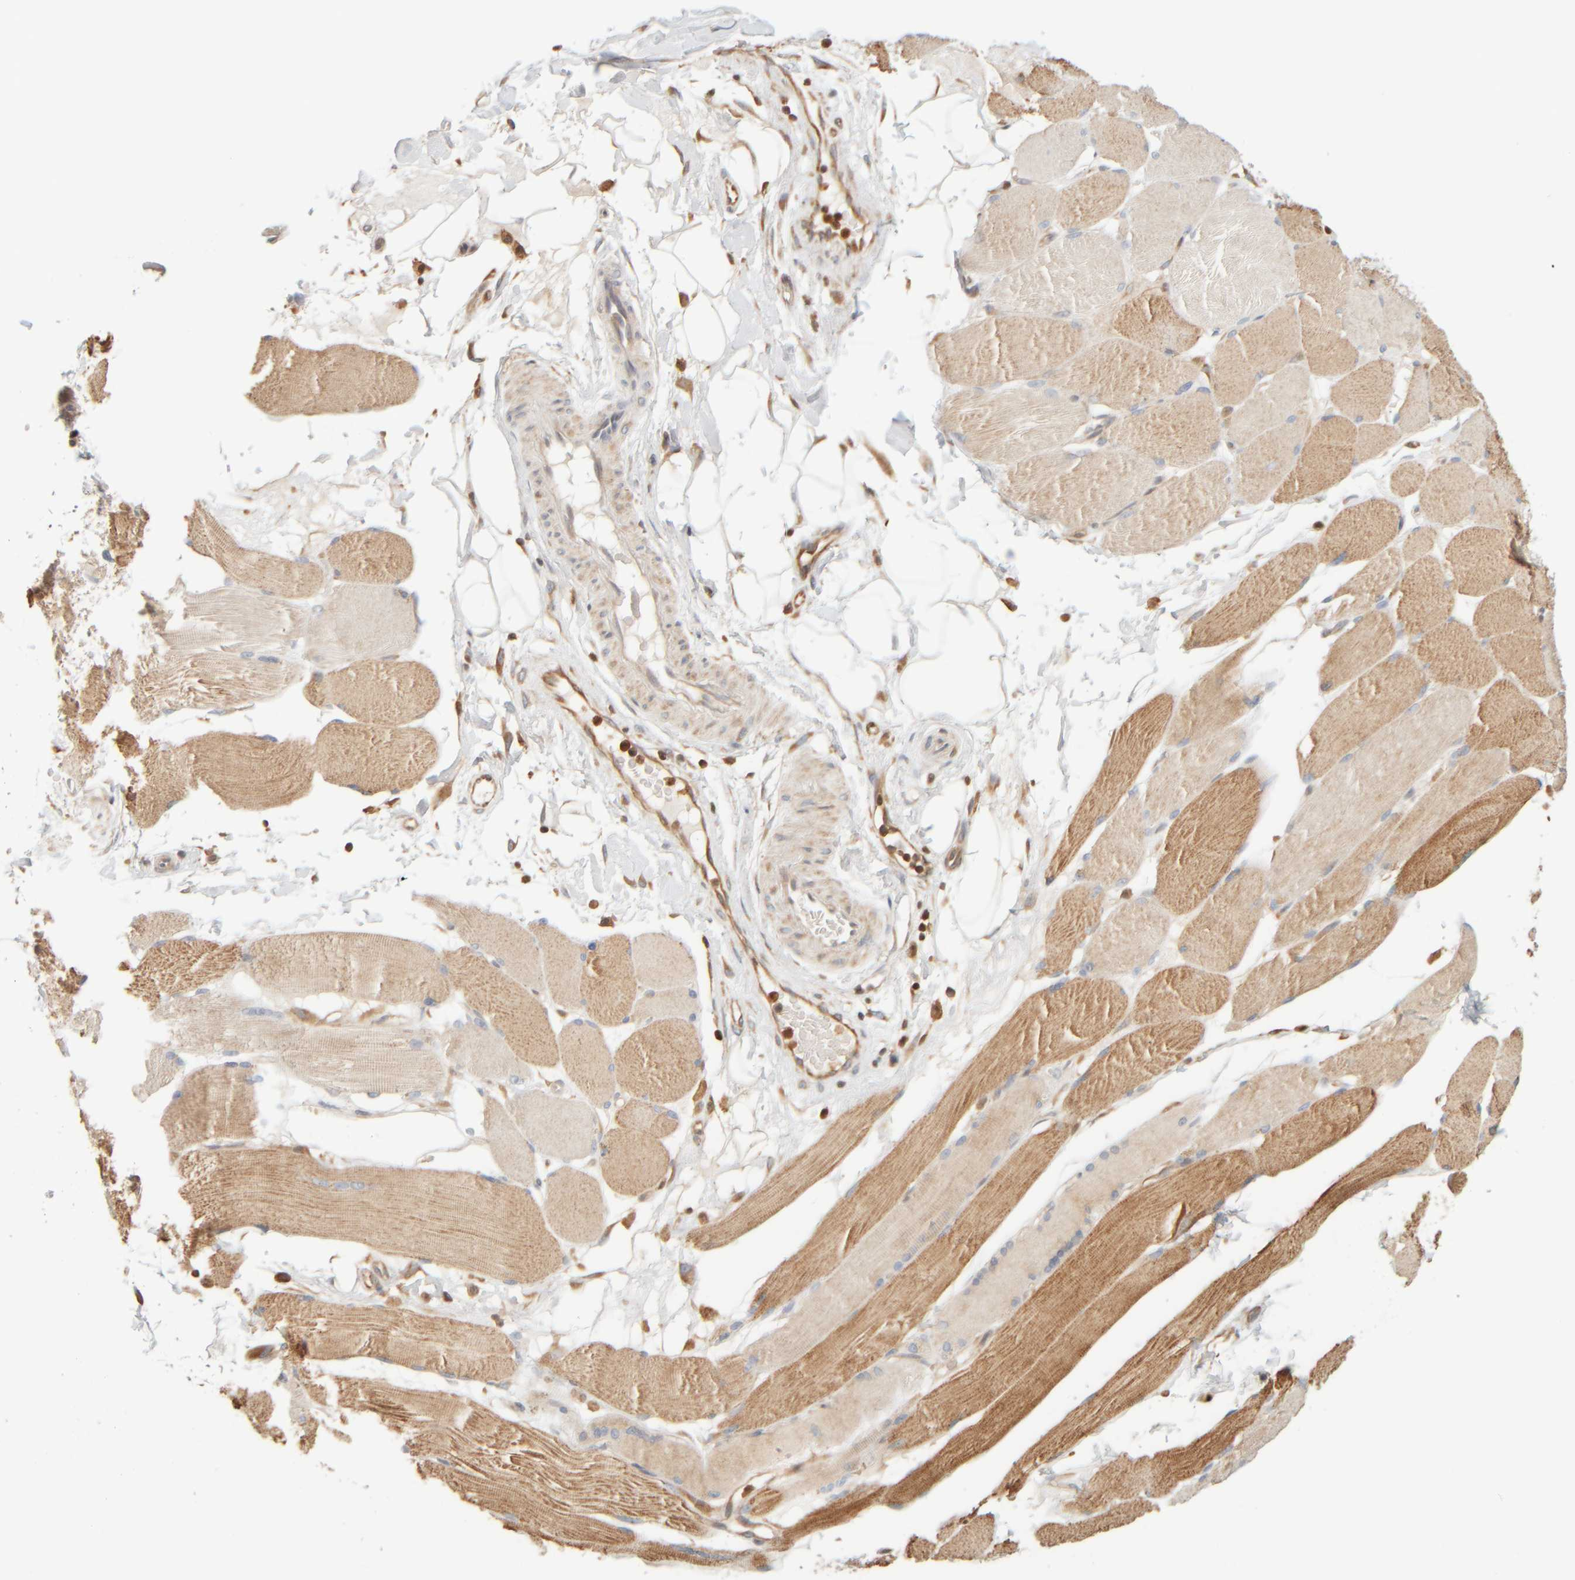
{"staining": {"intensity": "moderate", "quantity": ">75%", "location": "cytoplasmic/membranous"}, "tissue": "skeletal muscle", "cell_type": "Myocytes", "image_type": "normal", "snomed": [{"axis": "morphology", "description": "Normal tissue, NOS"}, {"axis": "topography", "description": "Skin"}, {"axis": "topography", "description": "Skeletal muscle"}], "caption": "Protein expression by immunohistochemistry shows moderate cytoplasmic/membranous expression in about >75% of myocytes in normal skeletal muscle.", "gene": "AARSD1", "patient": {"sex": "male", "age": 83}}